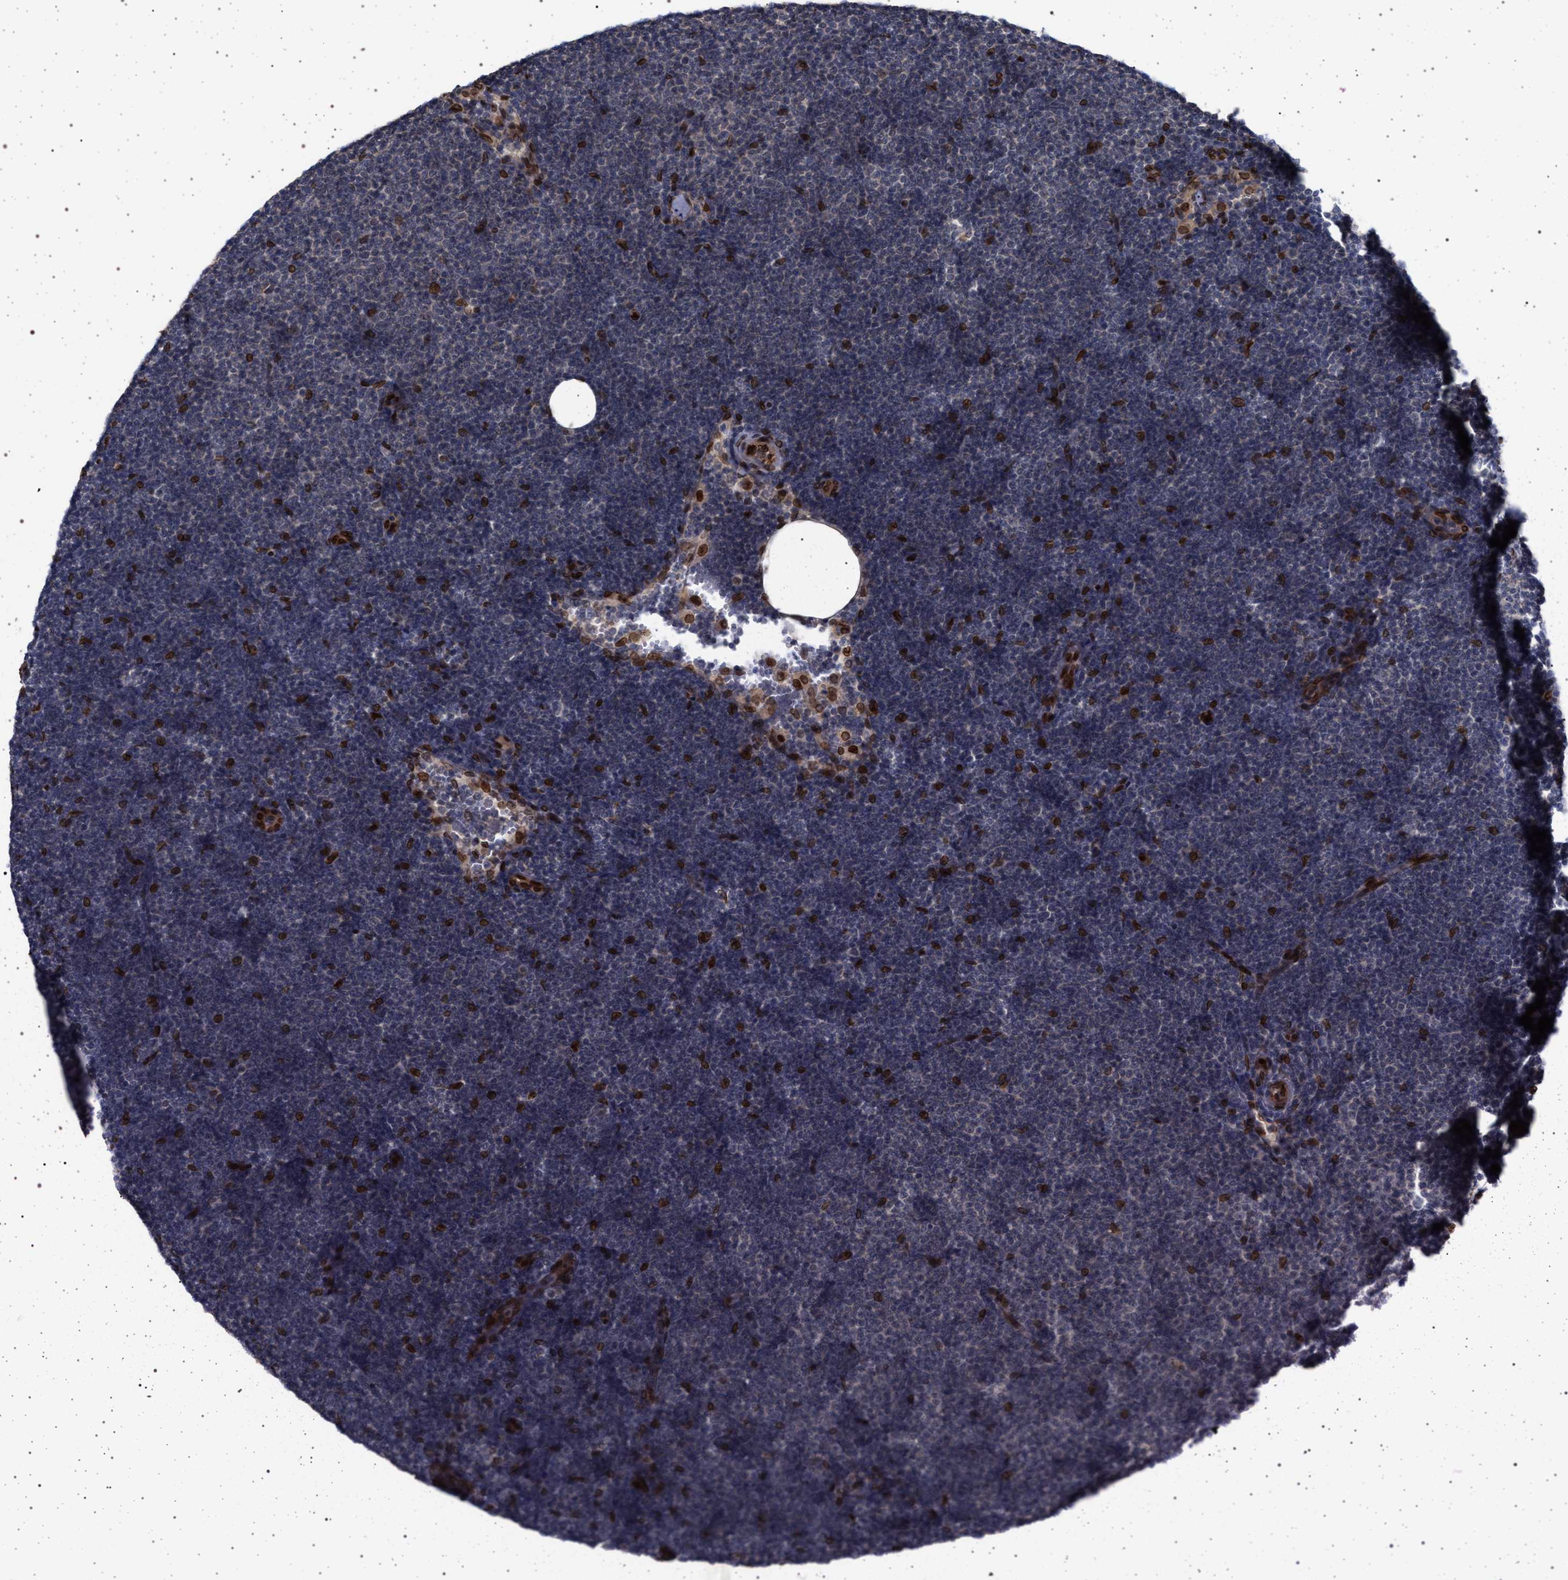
{"staining": {"intensity": "strong", "quantity": "<25%", "location": "nuclear"}, "tissue": "lymphoma", "cell_type": "Tumor cells", "image_type": "cancer", "snomed": [{"axis": "morphology", "description": "Malignant lymphoma, non-Hodgkin's type, Low grade"}, {"axis": "topography", "description": "Lymph node"}], "caption": "IHC histopathology image of human lymphoma stained for a protein (brown), which shows medium levels of strong nuclear expression in approximately <25% of tumor cells.", "gene": "ING2", "patient": {"sex": "female", "age": 53}}